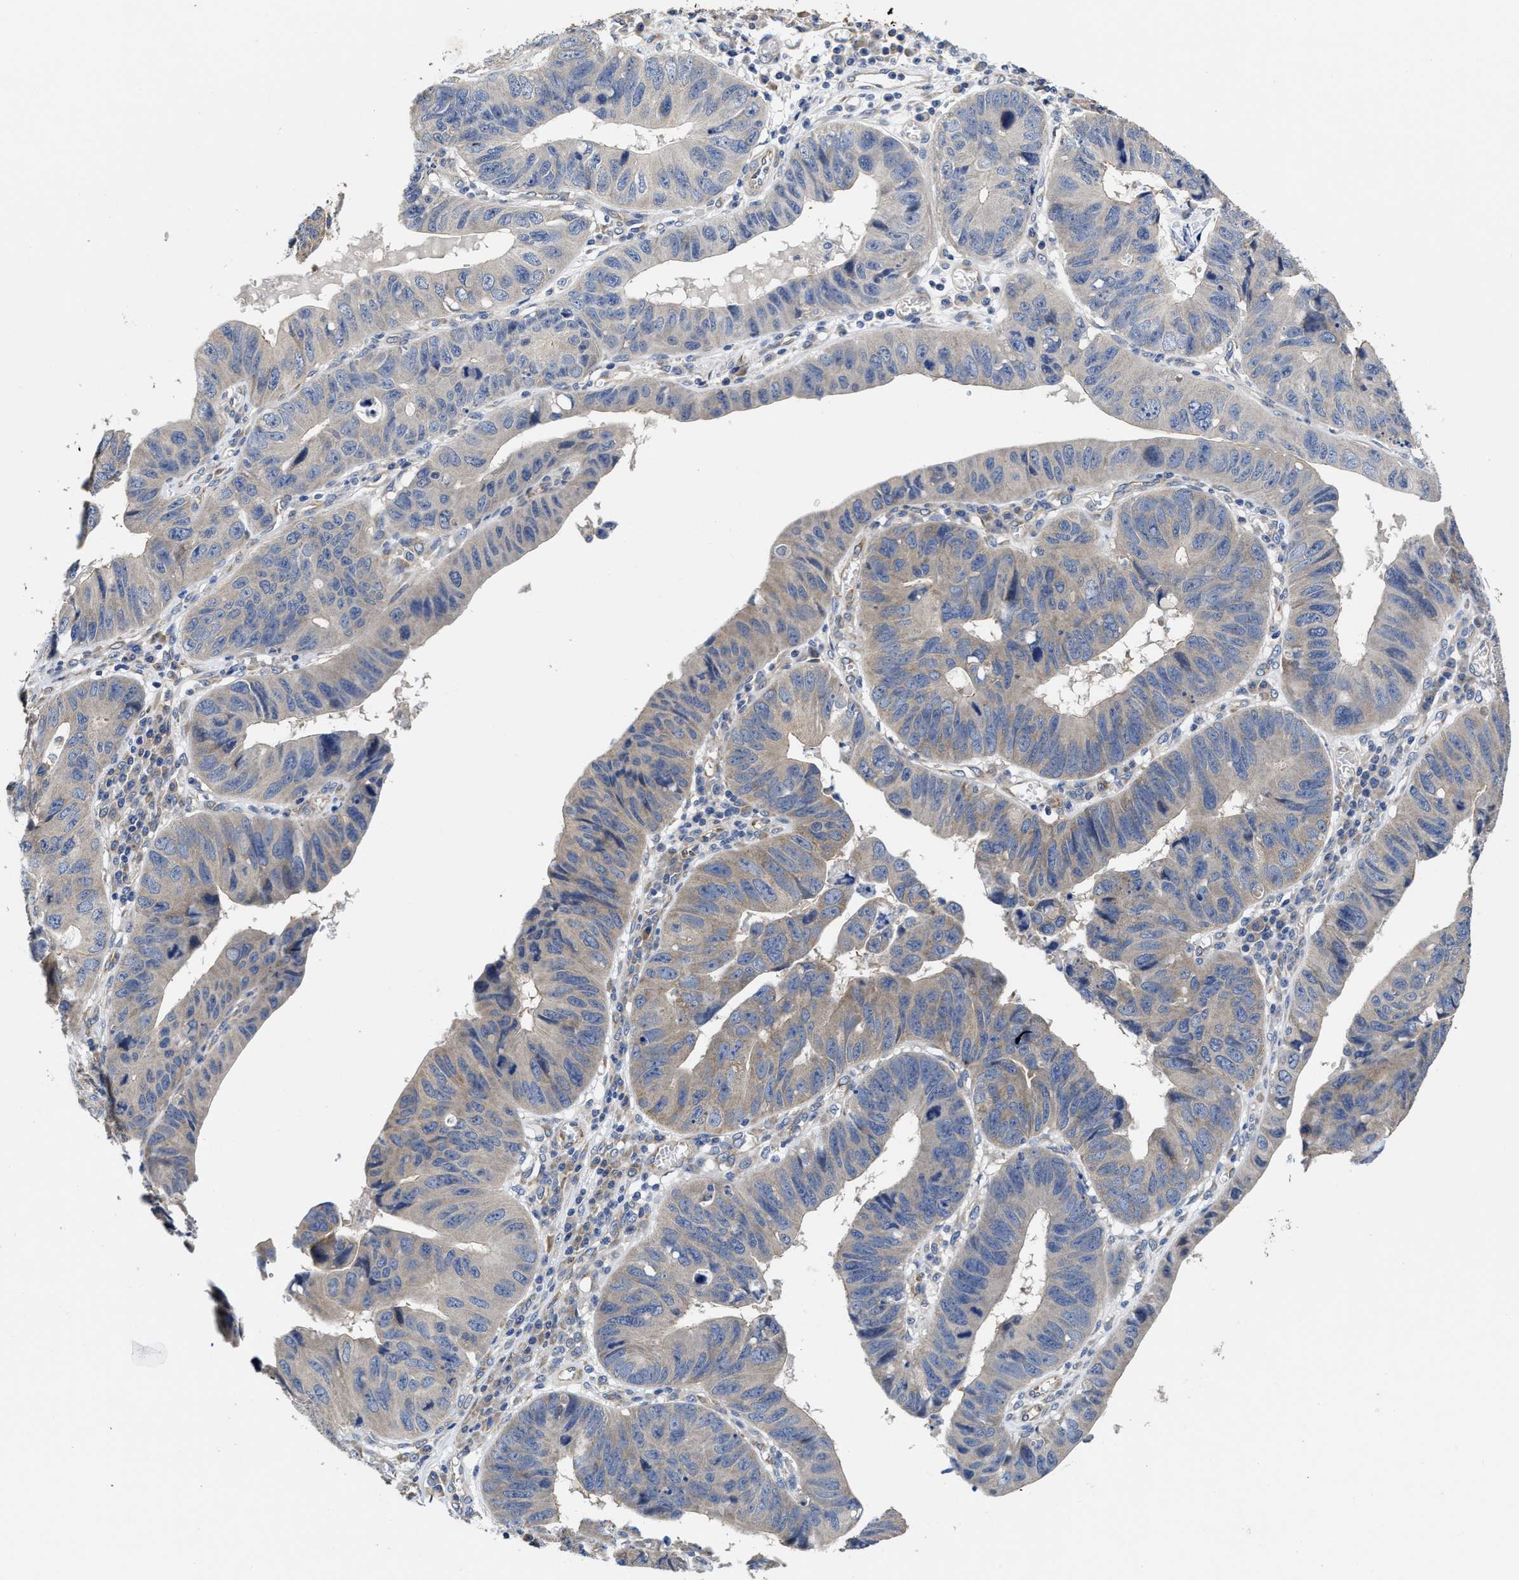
{"staining": {"intensity": "weak", "quantity": "<25%", "location": "cytoplasmic/membranous"}, "tissue": "stomach cancer", "cell_type": "Tumor cells", "image_type": "cancer", "snomed": [{"axis": "morphology", "description": "Adenocarcinoma, NOS"}, {"axis": "topography", "description": "Stomach"}], "caption": "DAB immunohistochemical staining of human adenocarcinoma (stomach) displays no significant positivity in tumor cells.", "gene": "TRAF6", "patient": {"sex": "male", "age": 59}}